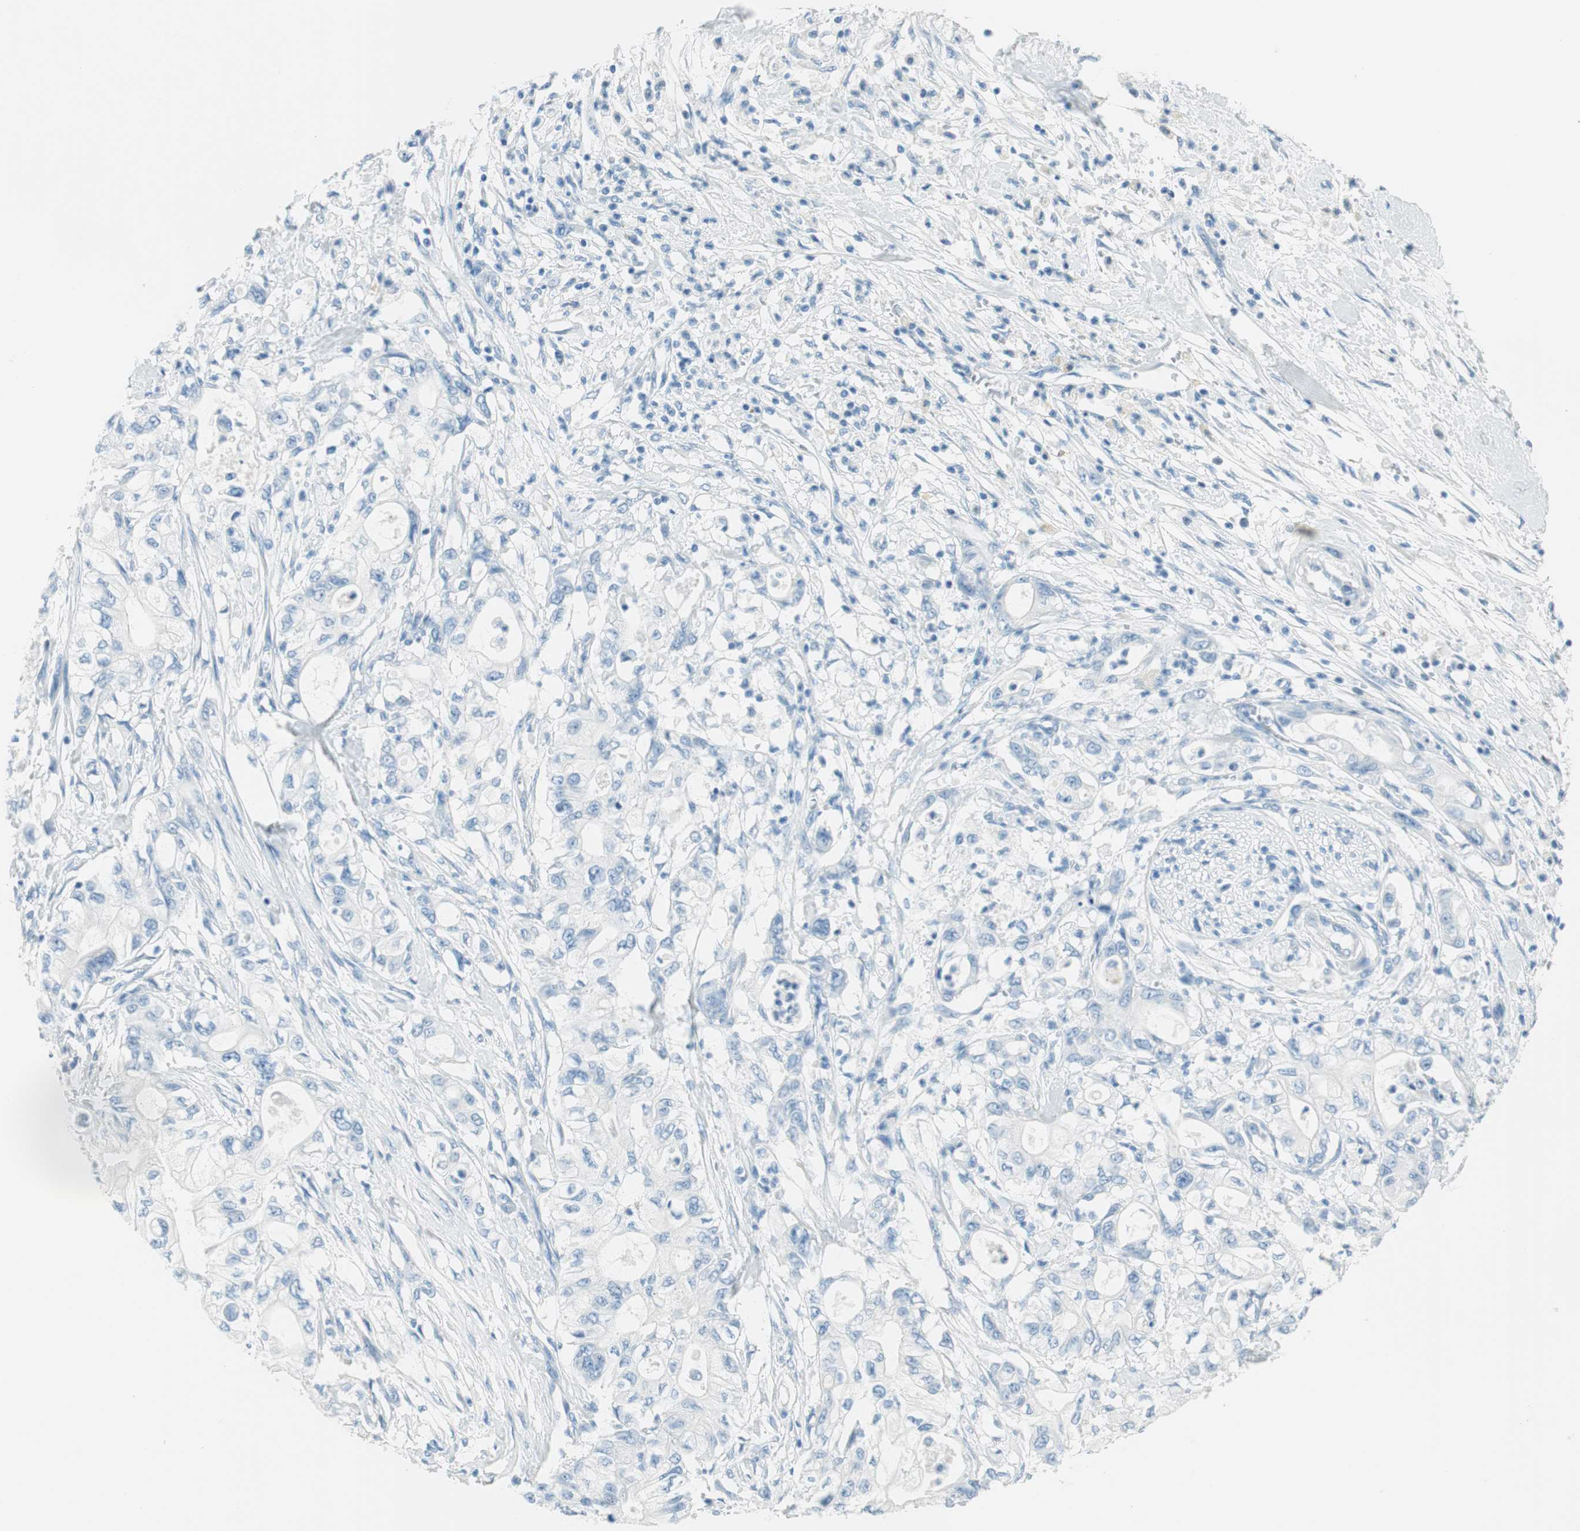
{"staining": {"intensity": "negative", "quantity": "none", "location": "none"}, "tissue": "pancreatic cancer", "cell_type": "Tumor cells", "image_type": "cancer", "snomed": [{"axis": "morphology", "description": "Adenocarcinoma, NOS"}, {"axis": "topography", "description": "Pancreas"}], "caption": "Immunohistochemistry (IHC) histopathology image of pancreatic cancer (adenocarcinoma) stained for a protein (brown), which displays no positivity in tumor cells.", "gene": "TNFRSF13C", "patient": {"sex": "male", "age": 79}}